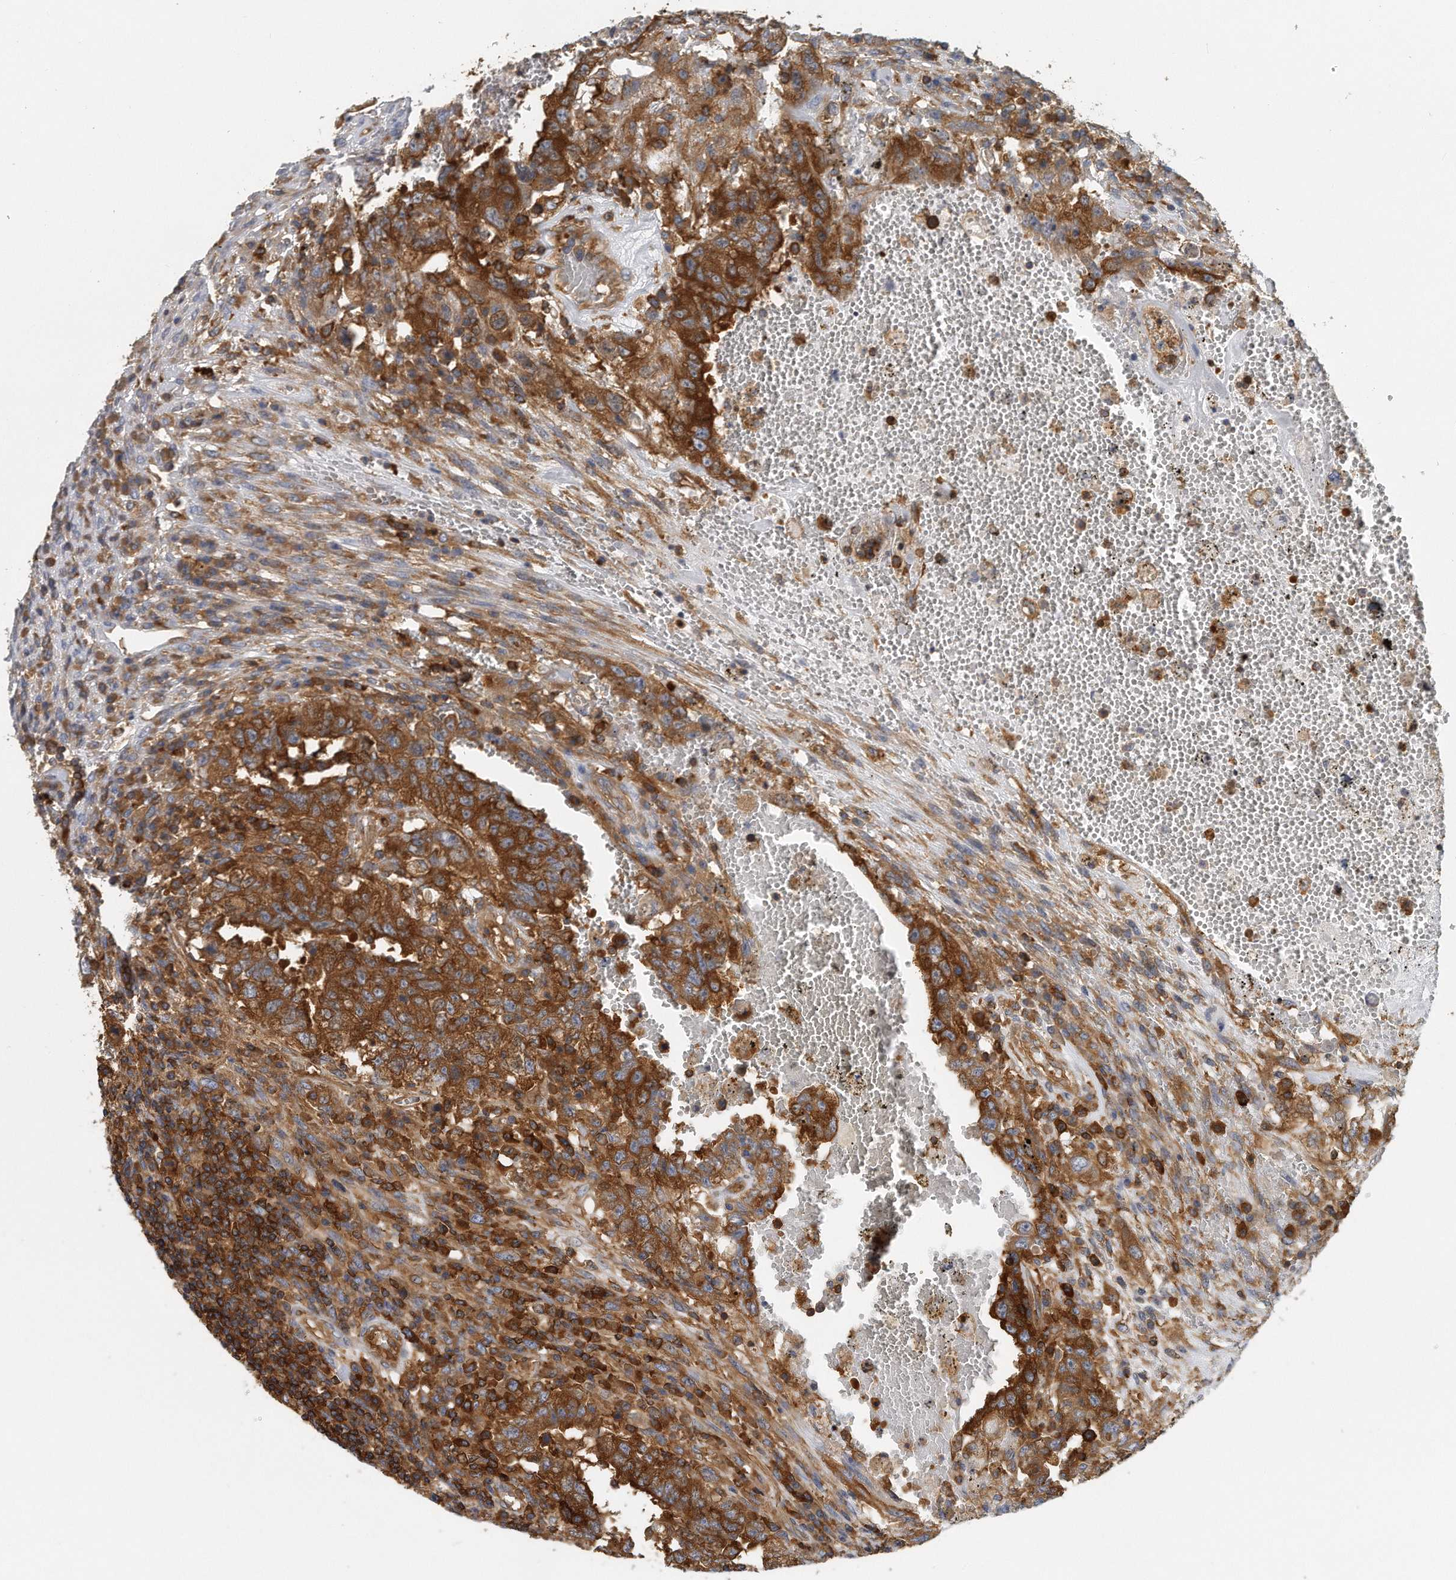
{"staining": {"intensity": "strong", "quantity": ">75%", "location": "cytoplasmic/membranous"}, "tissue": "testis cancer", "cell_type": "Tumor cells", "image_type": "cancer", "snomed": [{"axis": "morphology", "description": "Carcinoma, Embryonal, NOS"}, {"axis": "topography", "description": "Testis"}], "caption": "High-magnification brightfield microscopy of testis cancer stained with DAB (3,3'-diaminobenzidine) (brown) and counterstained with hematoxylin (blue). tumor cells exhibit strong cytoplasmic/membranous positivity is seen in approximately>75% of cells.", "gene": "EIF3I", "patient": {"sex": "male", "age": 26}}